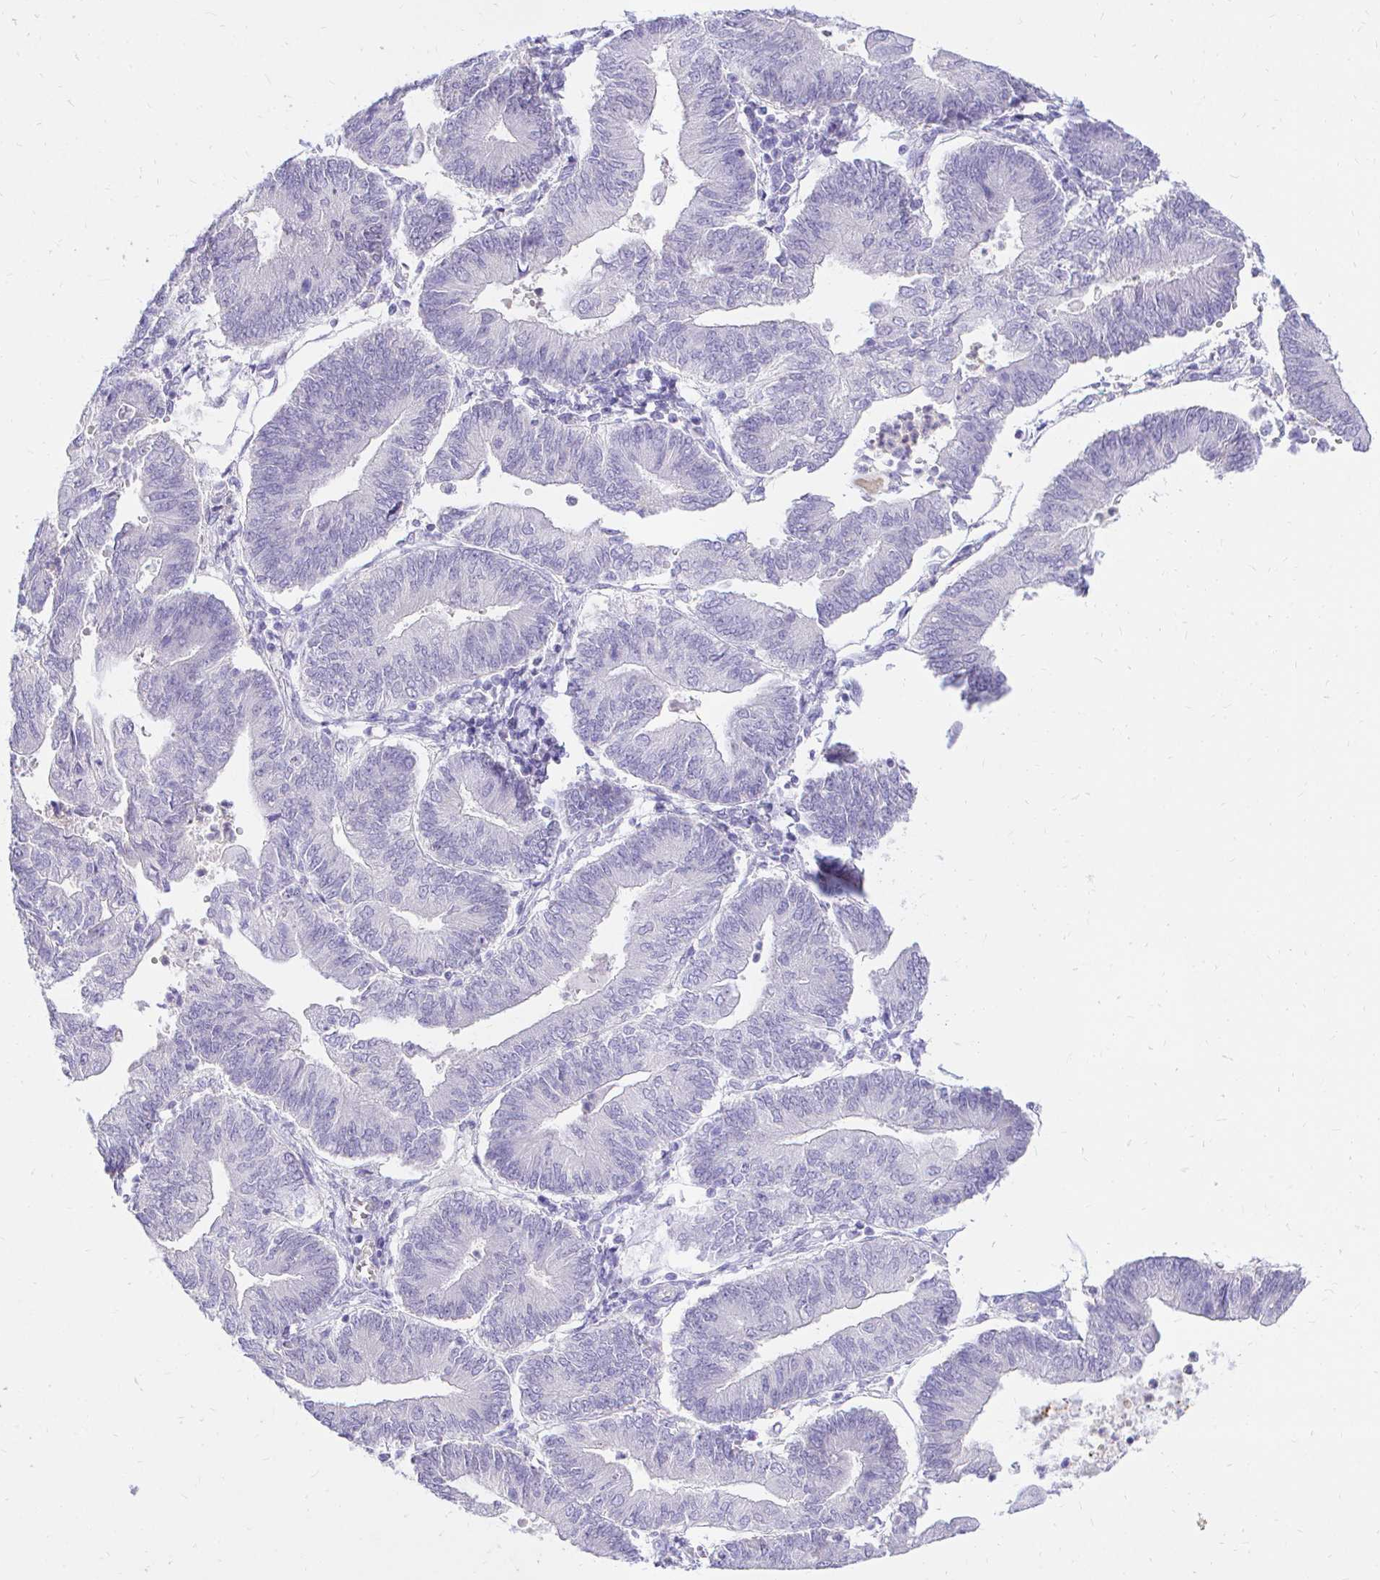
{"staining": {"intensity": "negative", "quantity": "none", "location": "none"}, "tissue": "endometrial cancer", "cell_type": "Tumor cells", "image_type": "cancer", "snomed": [{"axis": "morphology", "description": "Adenocarcinoma, NOS"}, {"axis": "topography", "description": "Endometrium"}], "caption": "Adenocarcinoma (endometrial) was stained to show a protein in brown. There is no significant expression in tumor cells. (DAB (3,3'-diaminobenzidine) immunohistochemistry with hematoxylin counter stain).", "gene": "FATE1", "patient": {"sex": "female", "age": 65}}